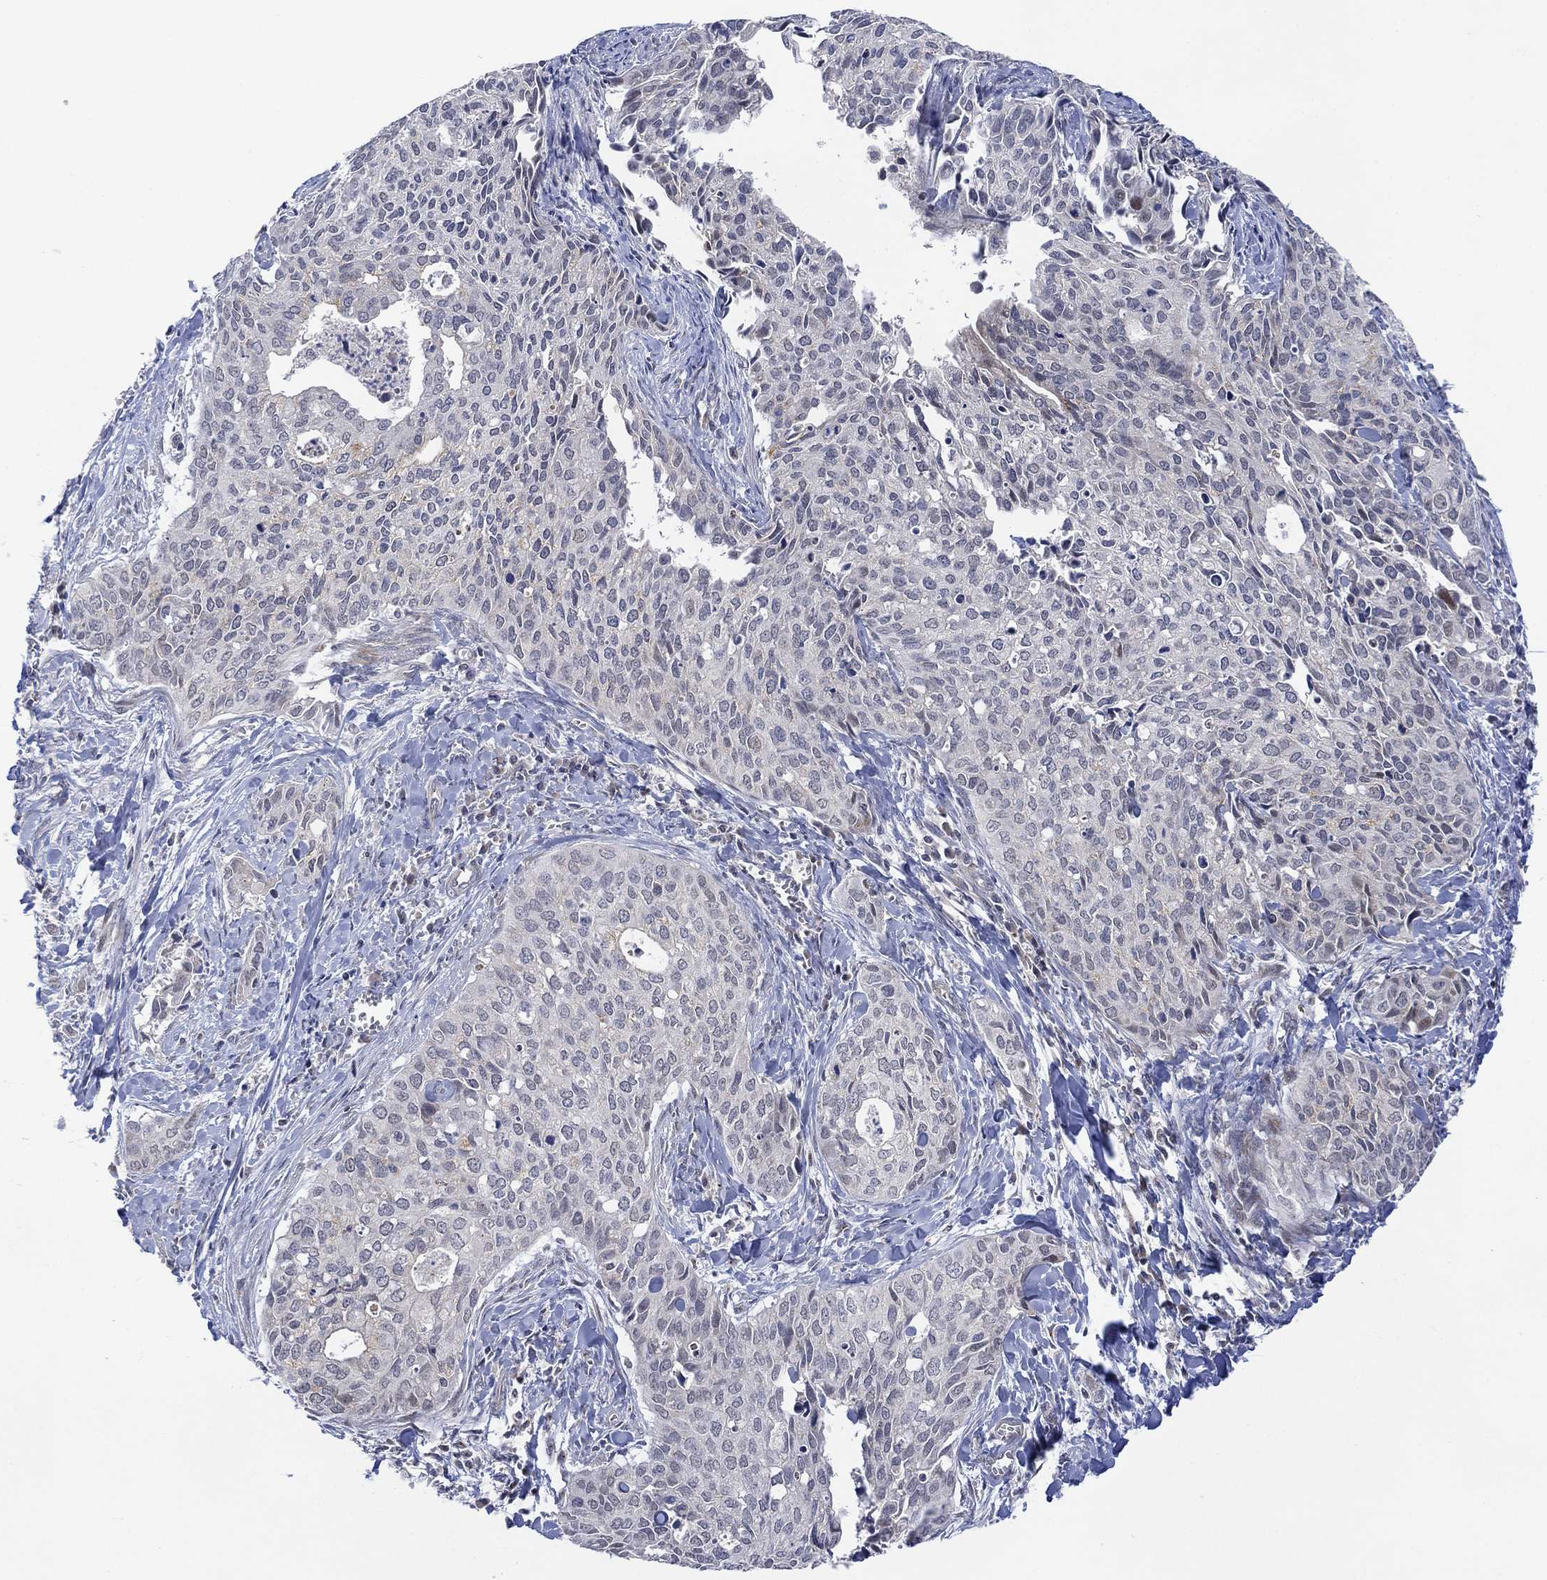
{"staining": {"intensity": "negative", "quantity": "none", "location": "none"}, "tissue": "cervical cancer", "cell_type": "Tumor cells", "image_type": "cancer", "snomed": [{"axis": "morphology", "description": "Squamous cell carcinoma, NOS"}, {"axis": "topography", "description": "Cervix"}], "caption": "An image of human squamous cell carcinoma (cervical) is negative for staining in tumor cells.", "gene": "SLC48A1", "patient": {"sex": "female", "age": 29}}